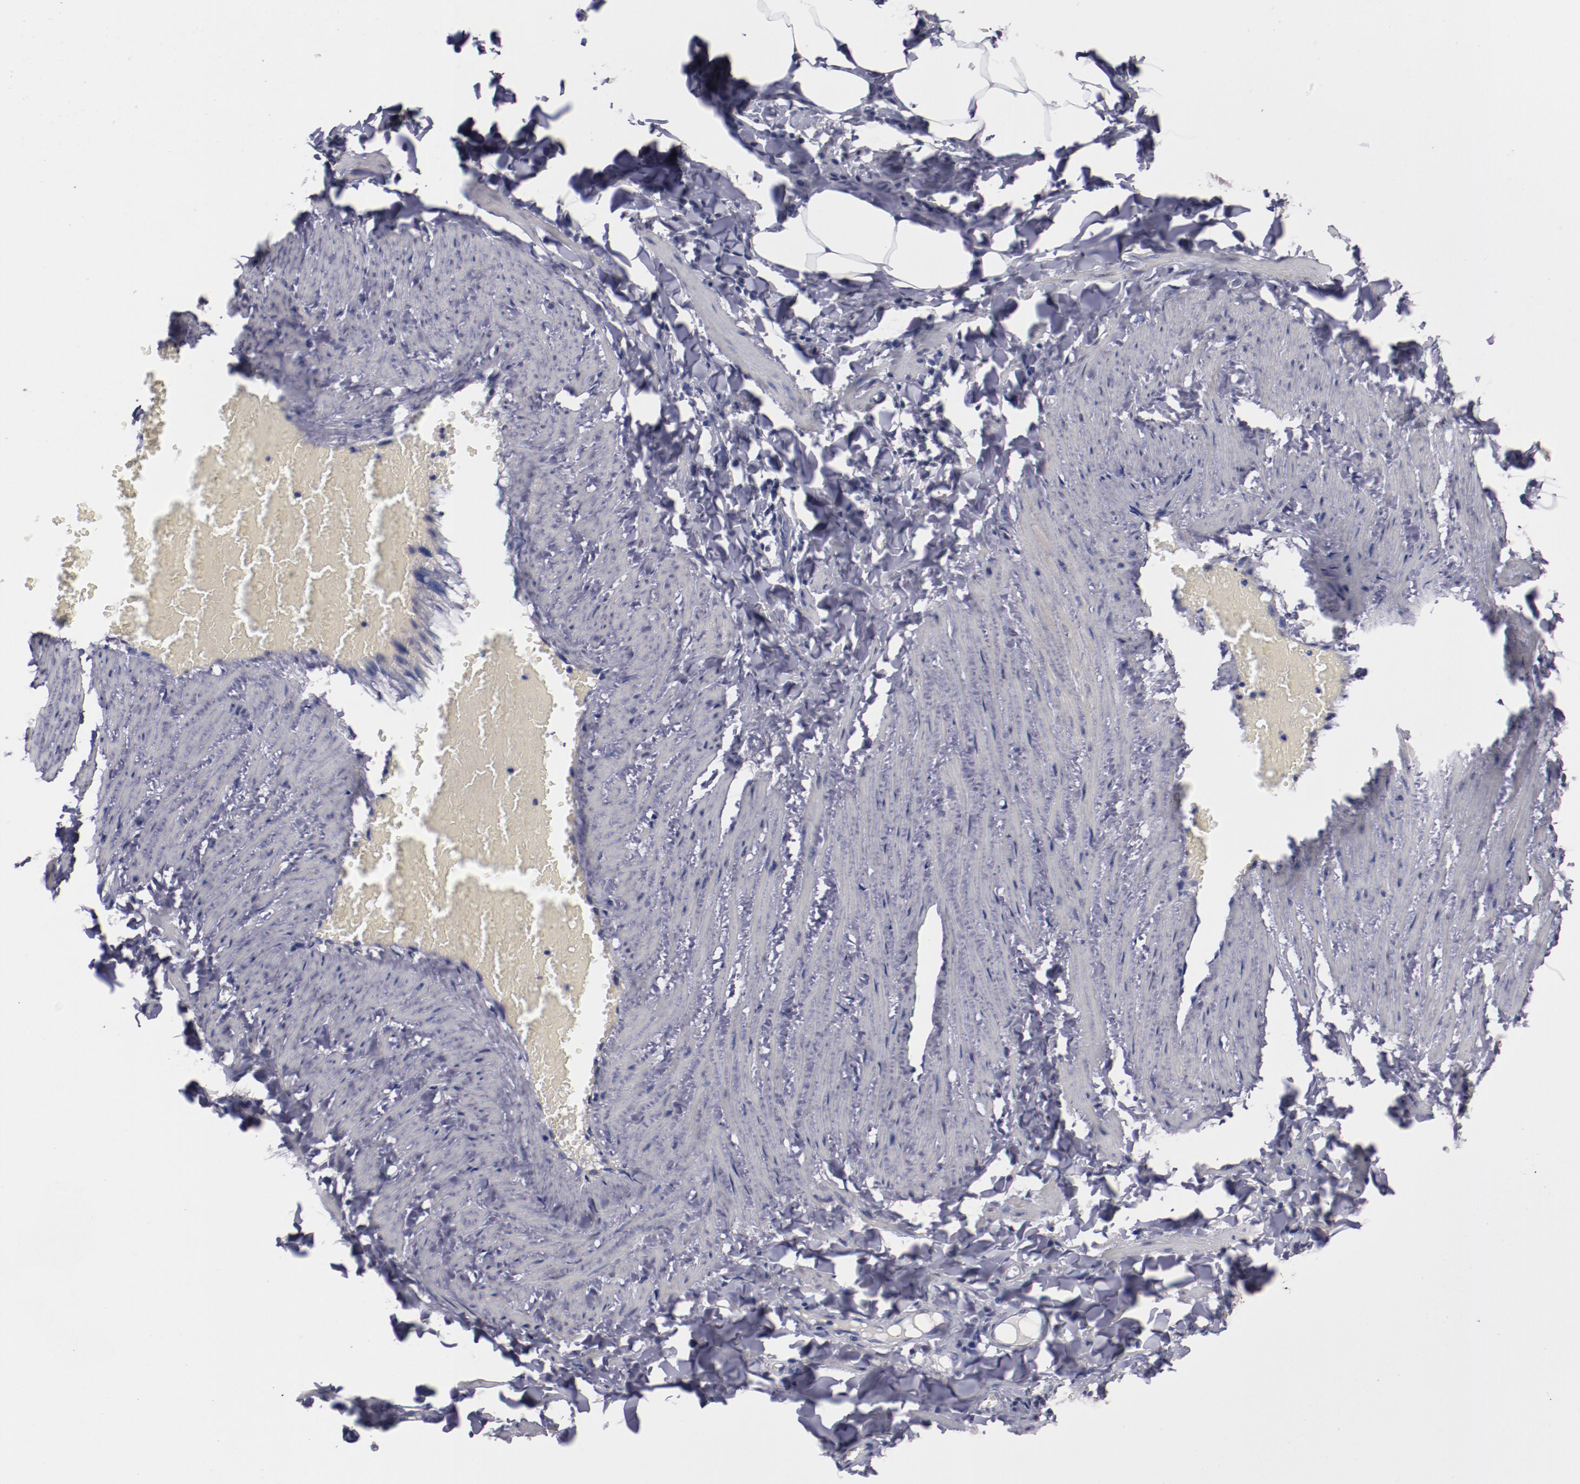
{"staining": {"intensity": "negative", "quantity": "none", "location": "none"}, "tissue": "adipose tissue", "cell_type": "Adipocytes", "image_type": "normal", "snomed": [{"axis": "morphology", "description": "Normal tissue, NOS"}, {"axis": "topography", "description": "Vascular tissue"}], "caption": "DAB (3,3'-diaminobenzidine) immunohistochemical staining of benign human adipose tissue exhibits no significant staining in adipocytes. (DAB IHC, high magnification).", "gene": "NRXN3", "patient": {"sex": "male", "age": 41}}